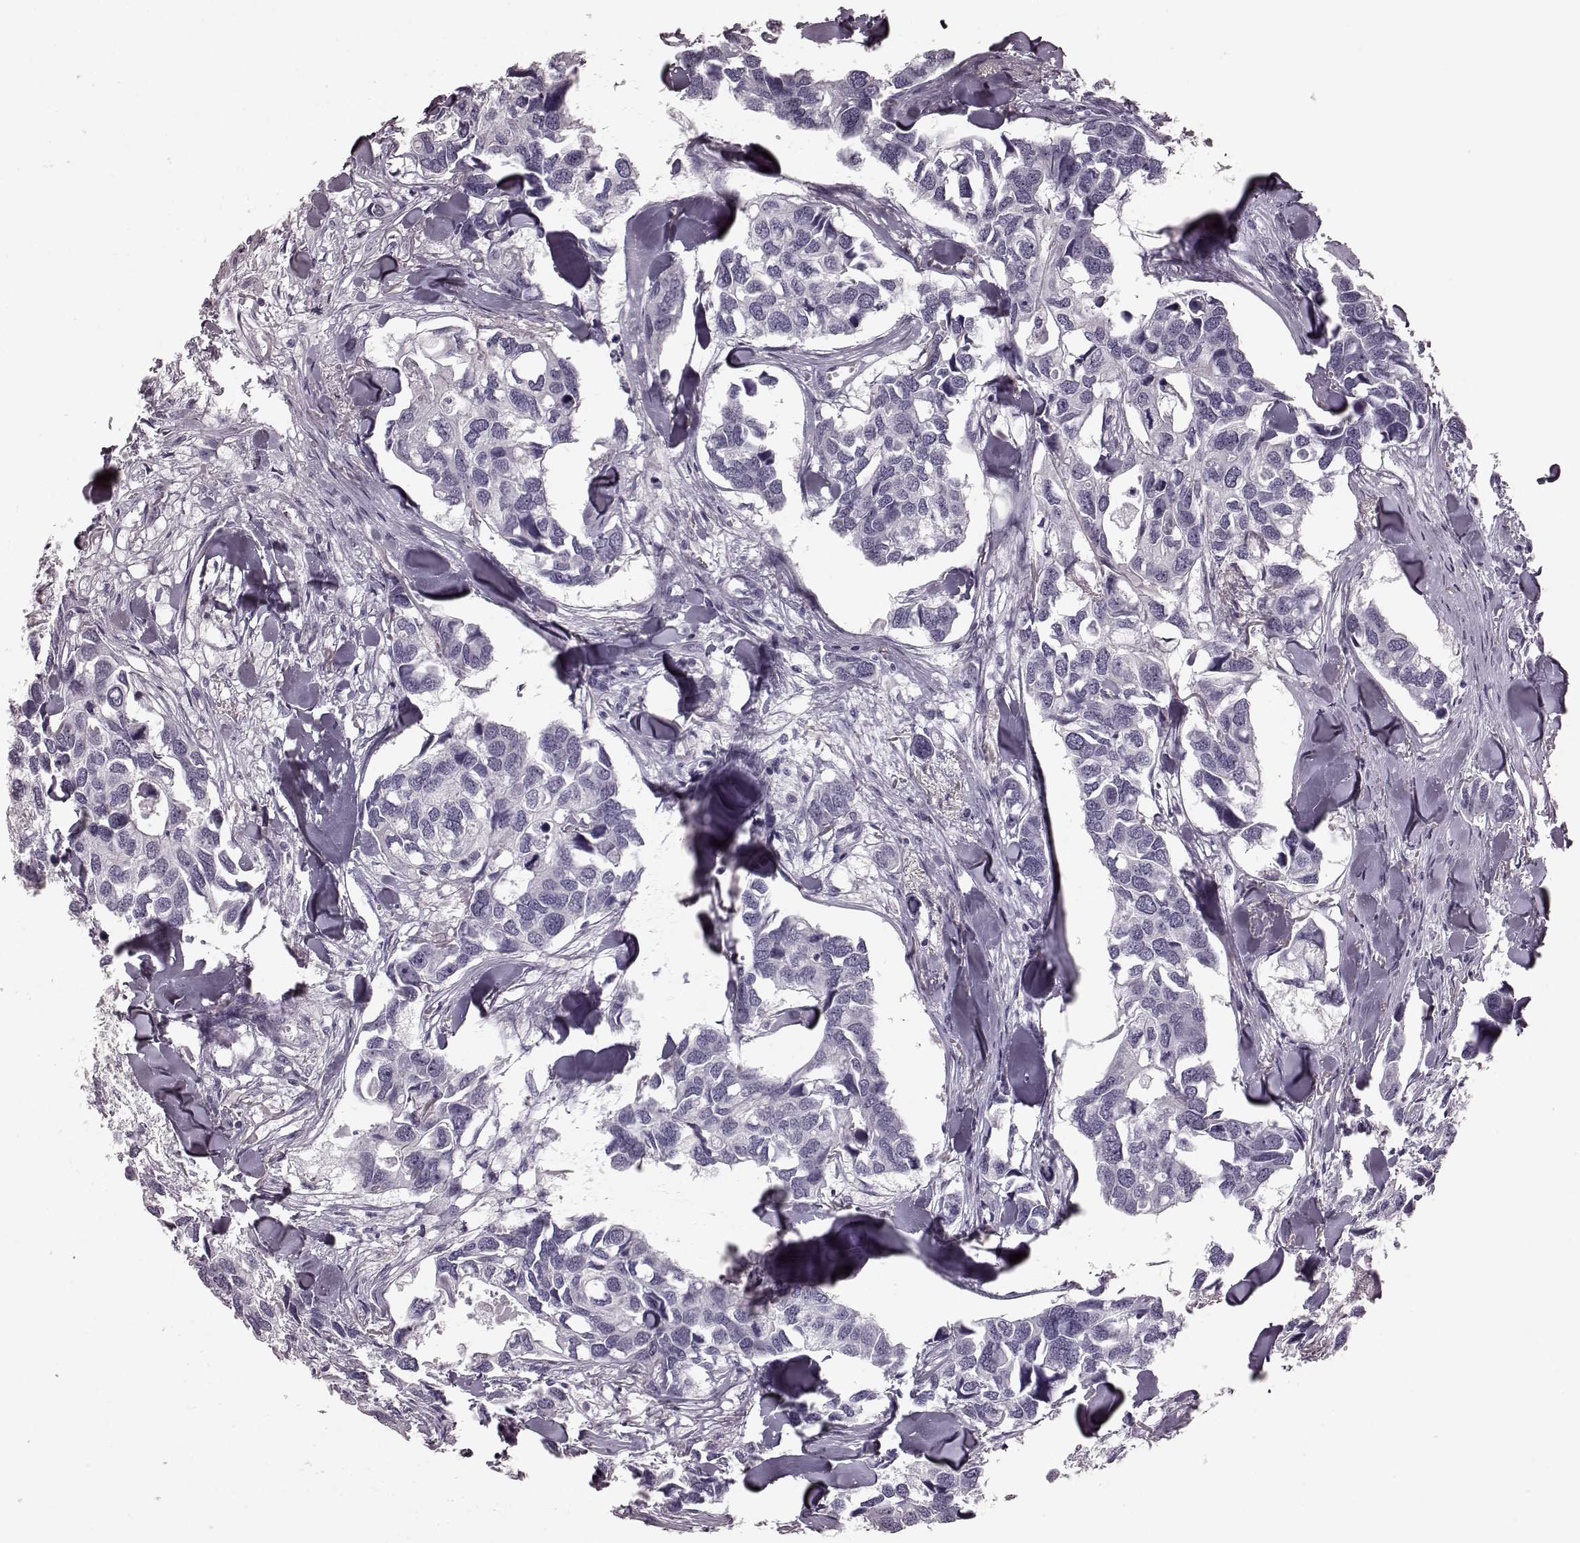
{"staining": {"intensity": "negative", "quantity": "none", "location": "none"}, "tissue": "breast cancer", "cell_type": "Tumor cells", "image_type": "cancer", "snomed": [{"axis": "morphology", "description": "Duct carcinoma"}, {"axis": "topography", "description": "Breast"}], "caption": "Intraductal carcinoma (breast) was stained to show a protein in brown. There is no significant staining in tumor cells.", "gene": "TRPM1", "patient": {"sex": "female", "age": 83}}